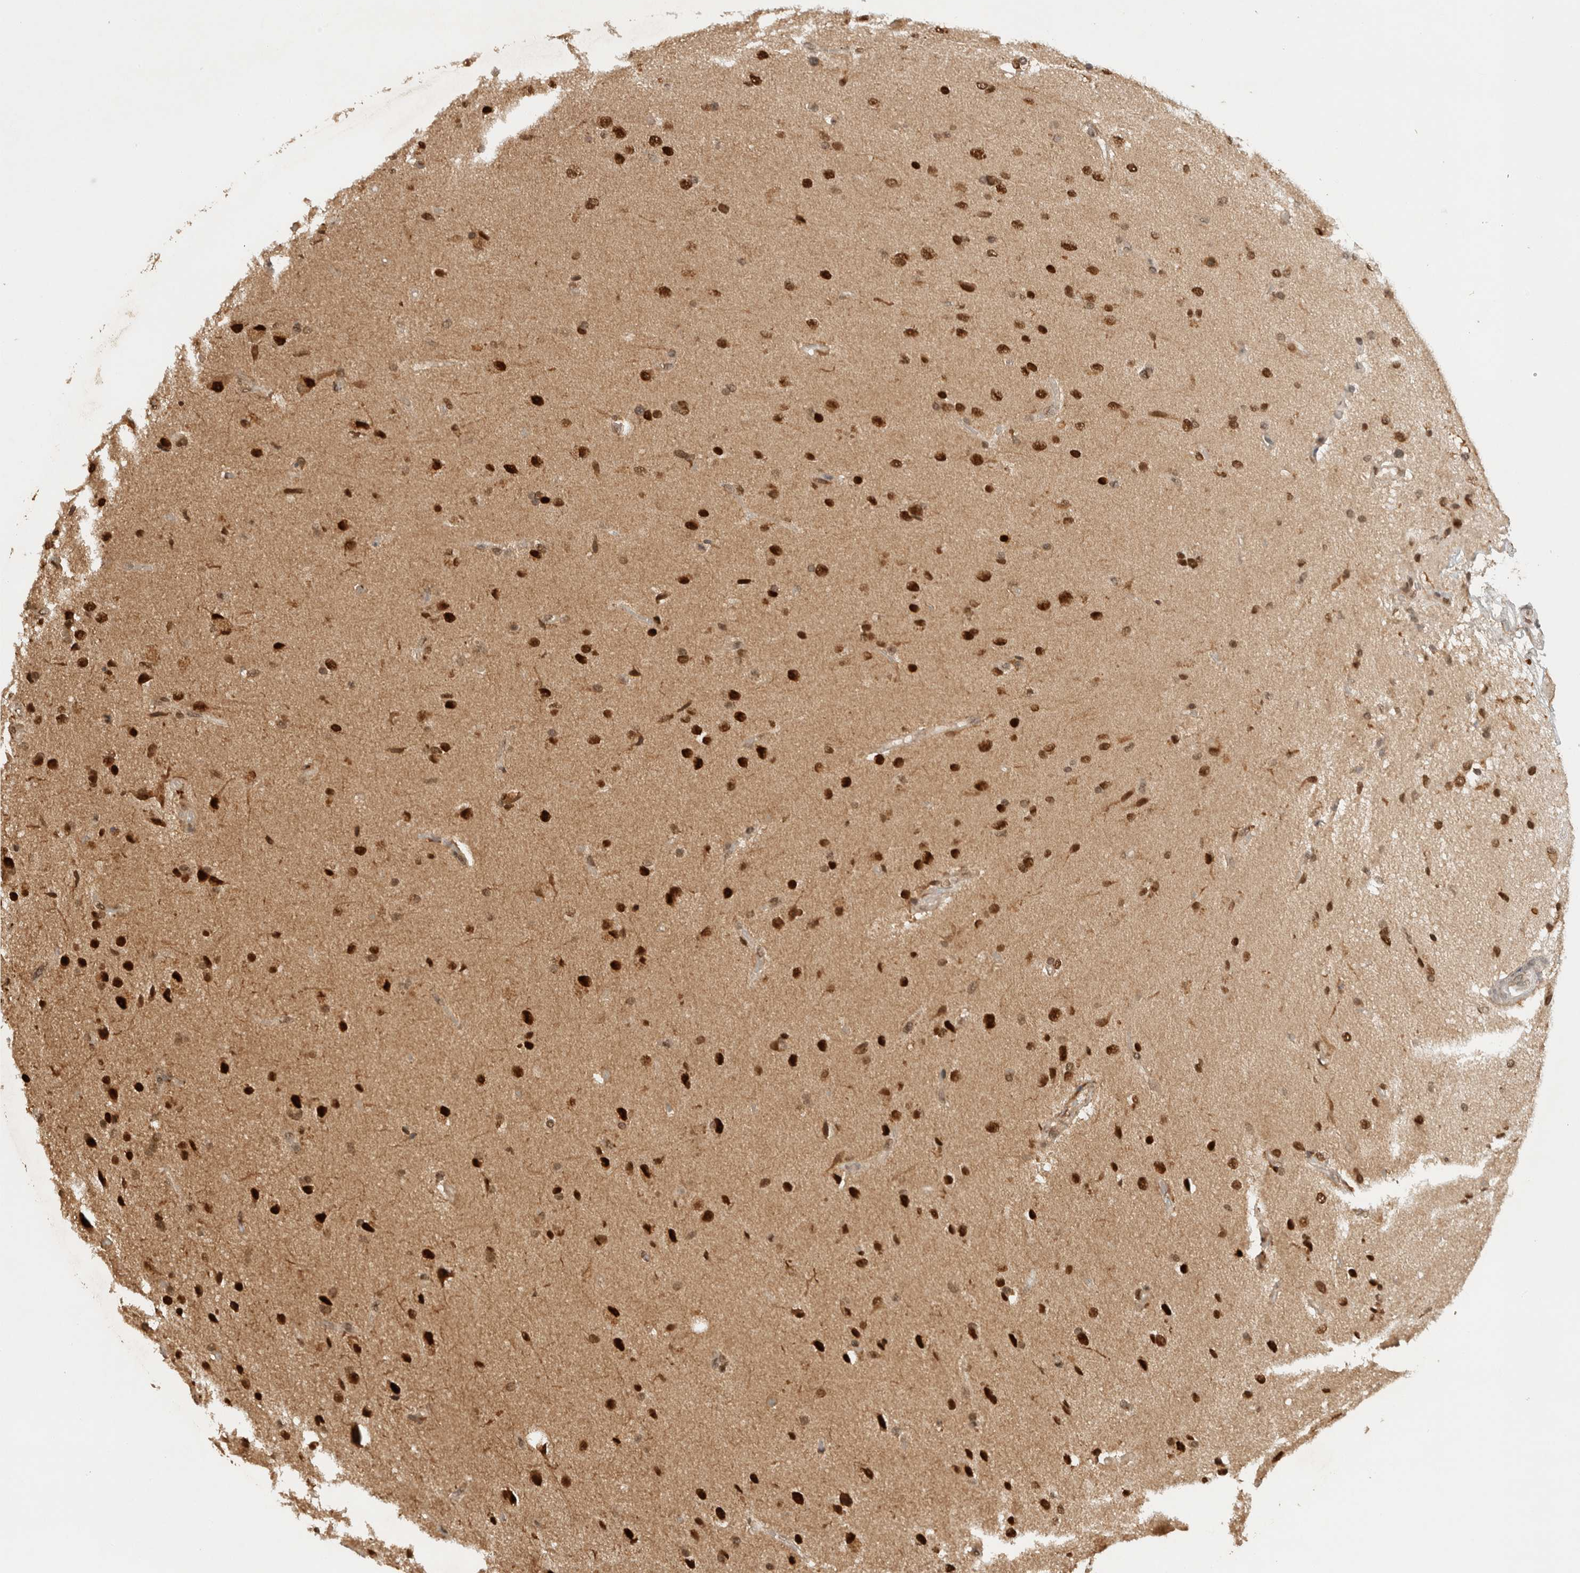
{"staining": {"intensity": "strong", "quantity": ">75%", "location": "nuclear"}, "tissue": "glioma", "cell_type": "Tumor cells", "image_type": "cancer", "snomed": [{"axis": "morphology", "description": "Glioma, malignant, High grade"}, {"axis": "topography", "description": "Brain"}], "caption": "This photomicrograph shows immunohistochemistry (IHC) staining of glioma, with high strong nuclear staining in approximately >75% of tumor cells.", "gene": "C1orf21", "patient": {"sex": "male", "age": 72}}